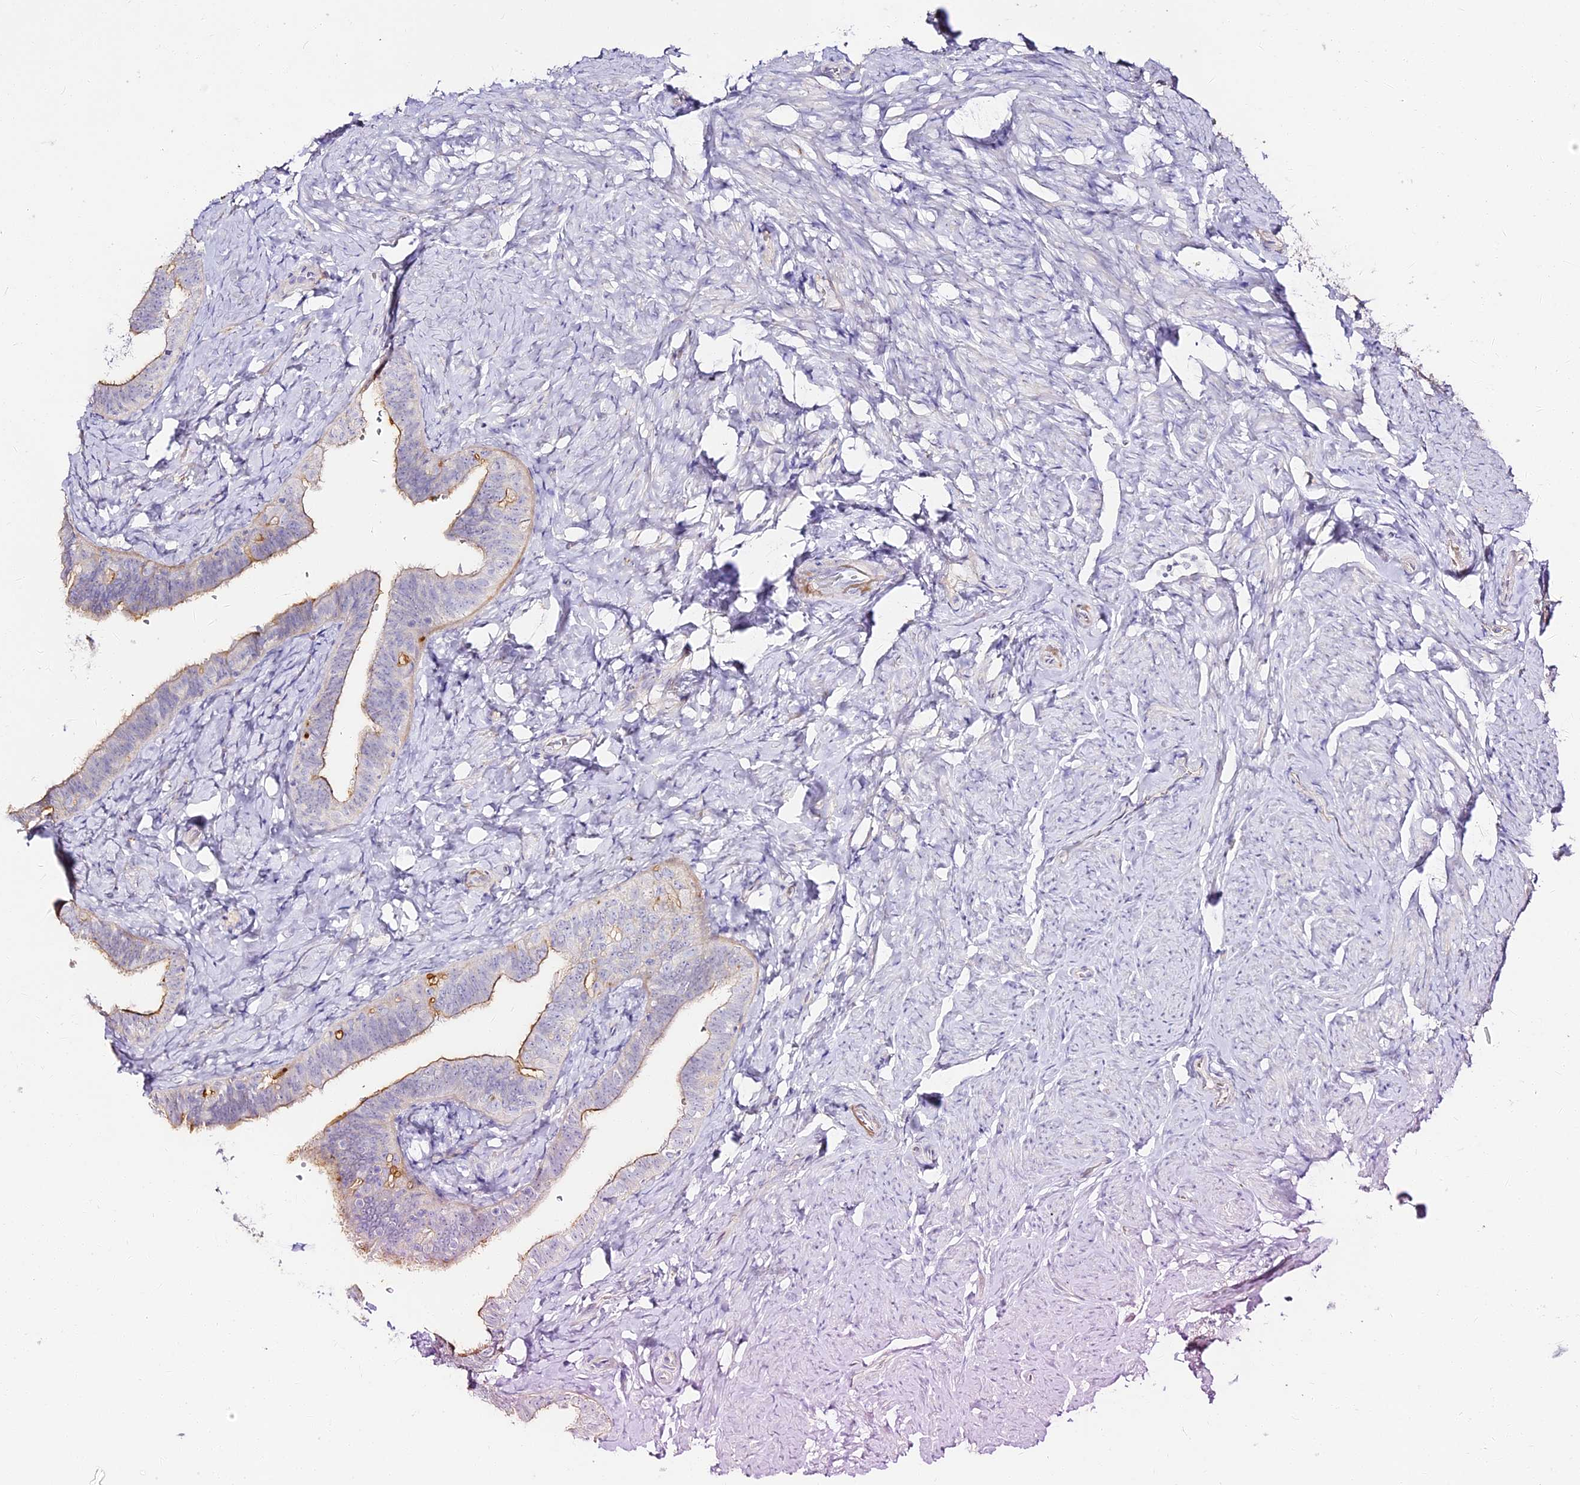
{"staining": {"intensity": "moderate", "quantity": "25%-75%", "location": "cytoplasmic/membranous"}, "tissue": "fallopian tube", "cell_type": "Glandular cells", "image_type": "normal", "snomed": [{"axis": "morphology", "description": "Normal tissue, NOS"}, {"axis": "topography", "description": "Fallopian tube"}], "caption": "Moderate cytoplasmic/membranous expression is appreciated in about 25%-75% of glandular cells in unremarkable fallopian tube.", "gene": "ALPG", "patient": {"sex": "female", "age": 39}}